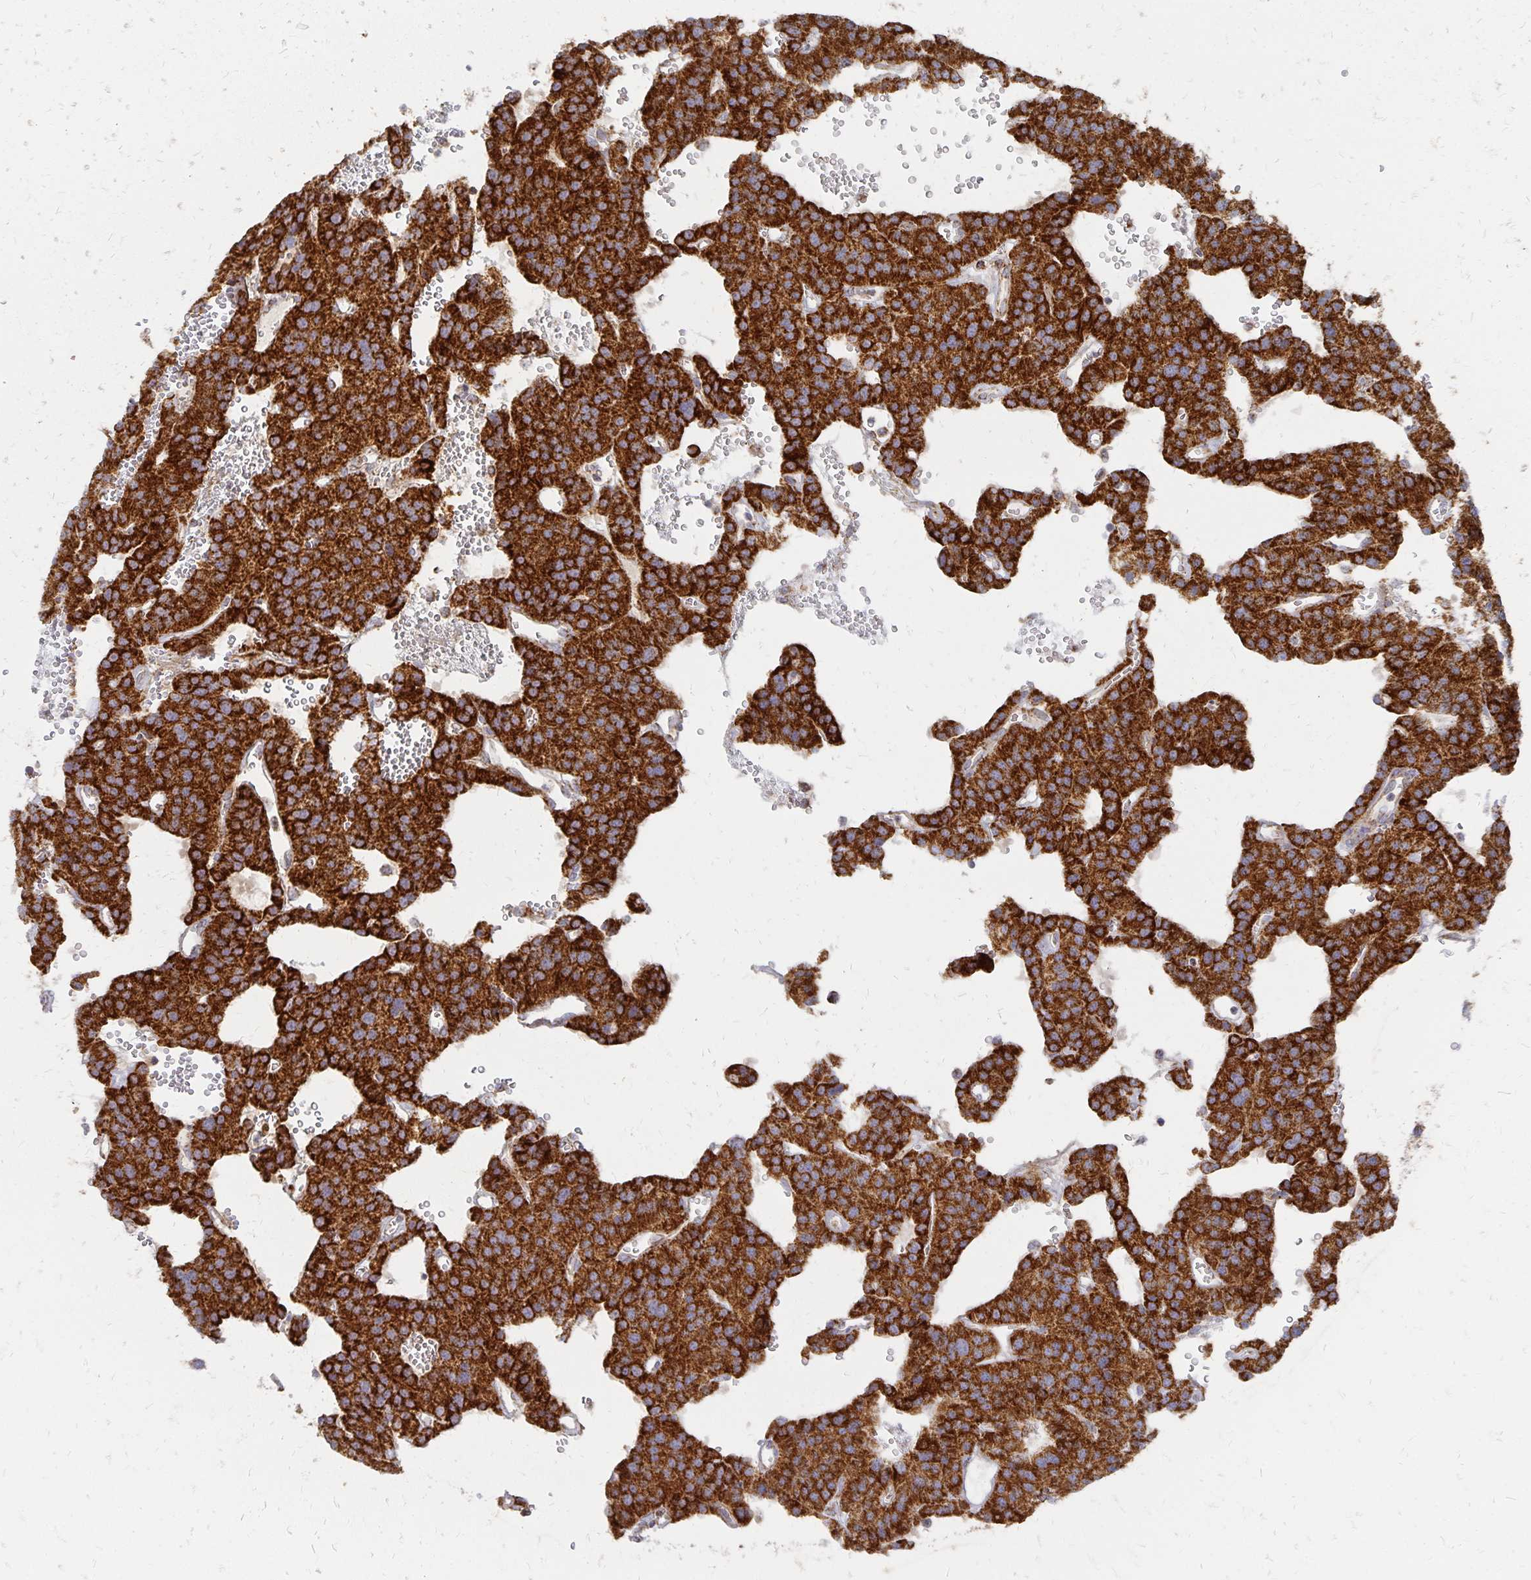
{"staining": {"intensity": "strong", "quantity": ">75%", "location": "cytoplasmic/membranous"}, "tissue": "carcinoid", "cell_type": "Tumor cells", "image_type": "cancer", "snomed": [{"axis": "morphology", "description": "Carcinoid, malignant, NOS"}, {"axis": "topography", "description": "Lung"}], "caption": "Human carcinoid stained for a protein (brown) demonstrates strong cytoplasmic/membranous positive expression in about >75% of tumor cells.", "gene": "STOML2", "patient": {"sex": "female", "age": 71}}